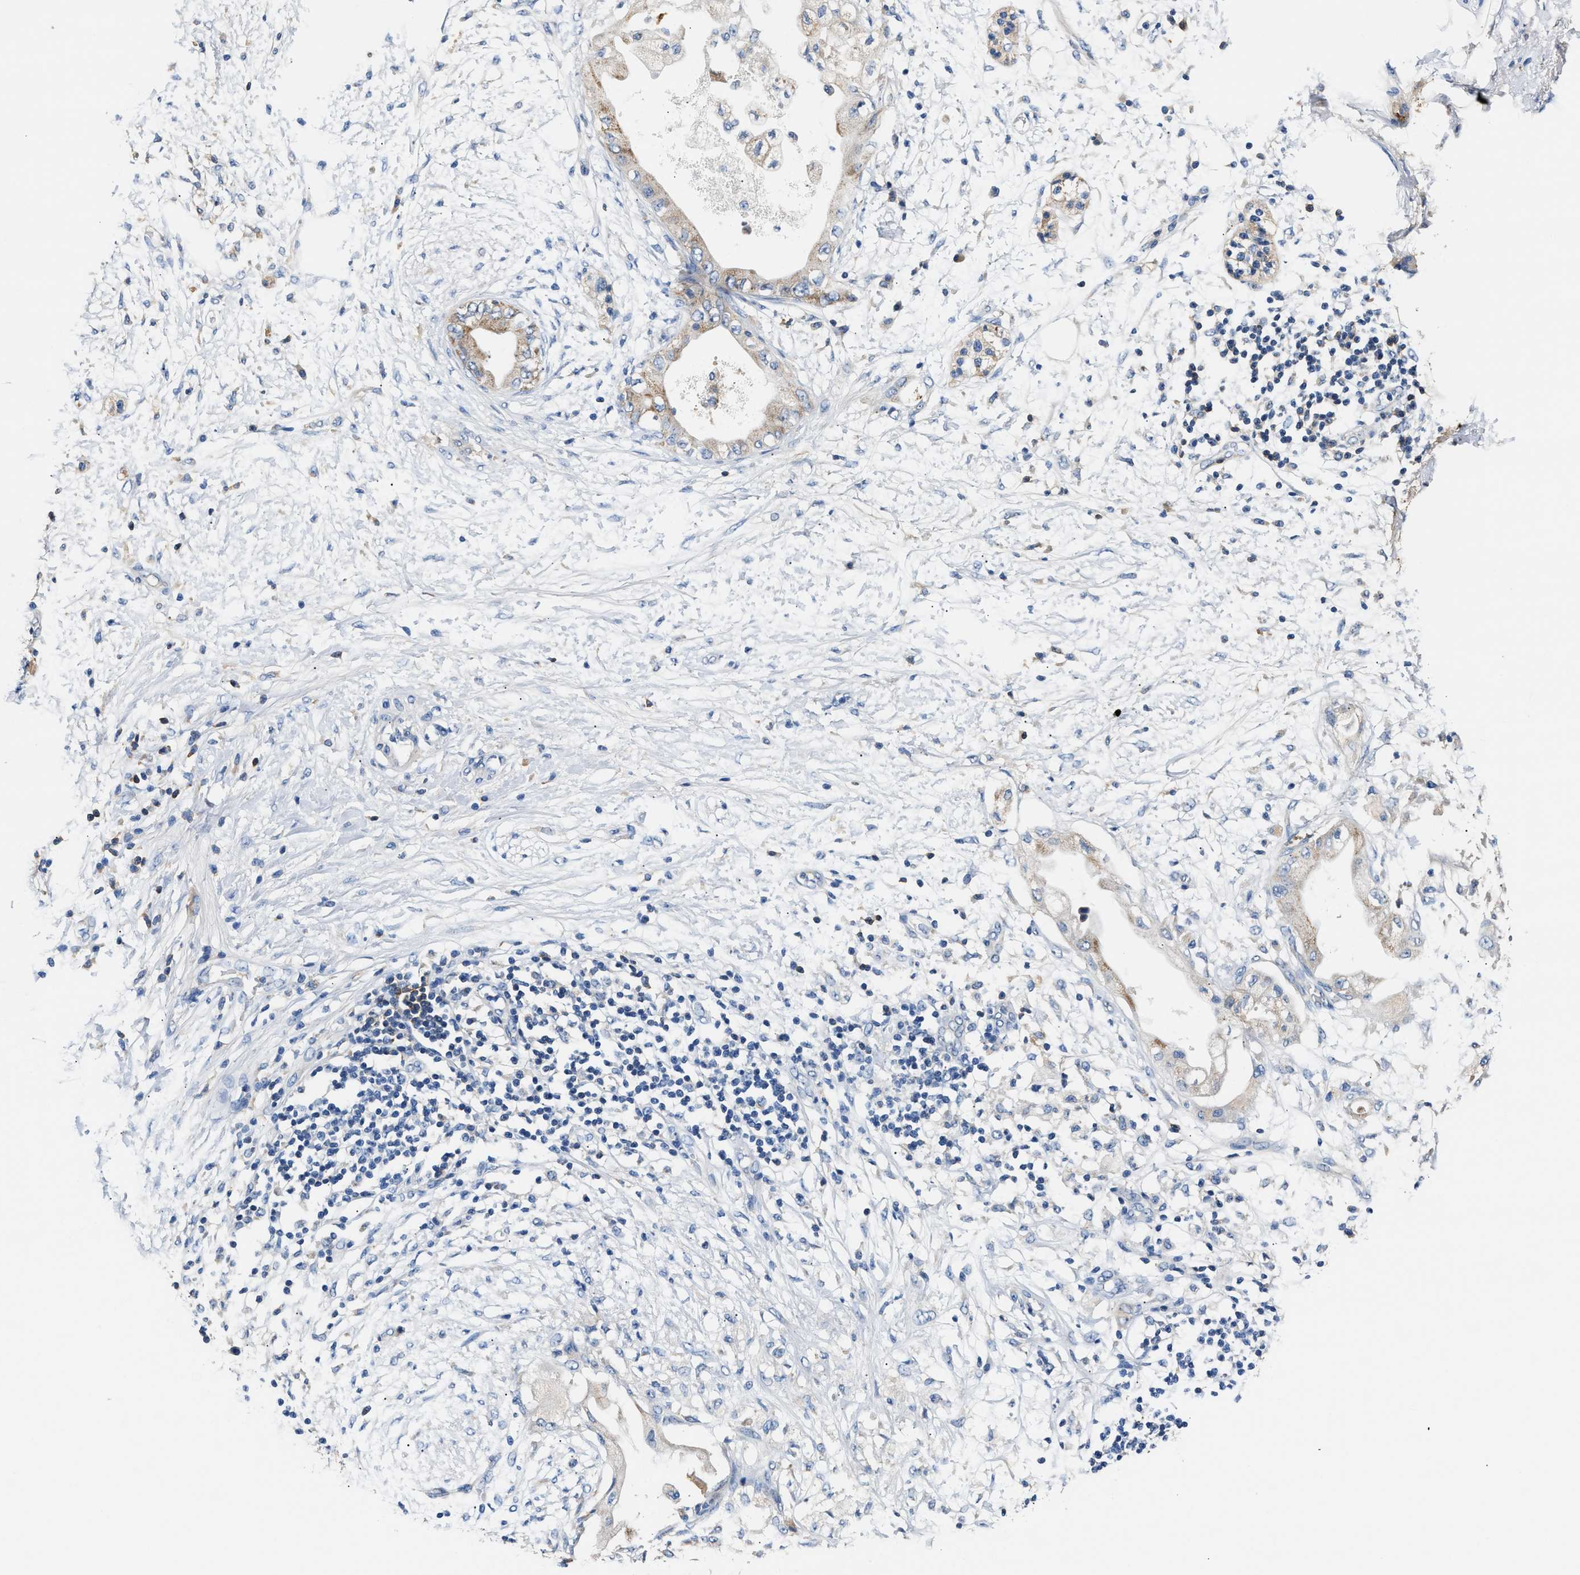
{"staining": {"intensity": "negative", "quantity": "none", "location": "none"}, "tissue": "adipose tissue", "cell_type": "Adipocytes", "image_type": "normal", "snomed": [{"axis": "morphology", "description": "Normal tissue, NOS"}, {"axis": "morphology", "description": "Adenocarcinoma, NOS"}, {"axis": "topography", "description": "Duodenum"}, {"axis": "topography", "description": "Peripheral nerve tissue"}], "caption": "Adipose tissue was stained to show a protein in brown. There is no significant staining in adipocytes. The staining is performed using DAB brown chromogen with nuclei counter-stained in using hematoxylin.", "gene": "TUT7", "patient": {"sex": "female", "age": 60}}